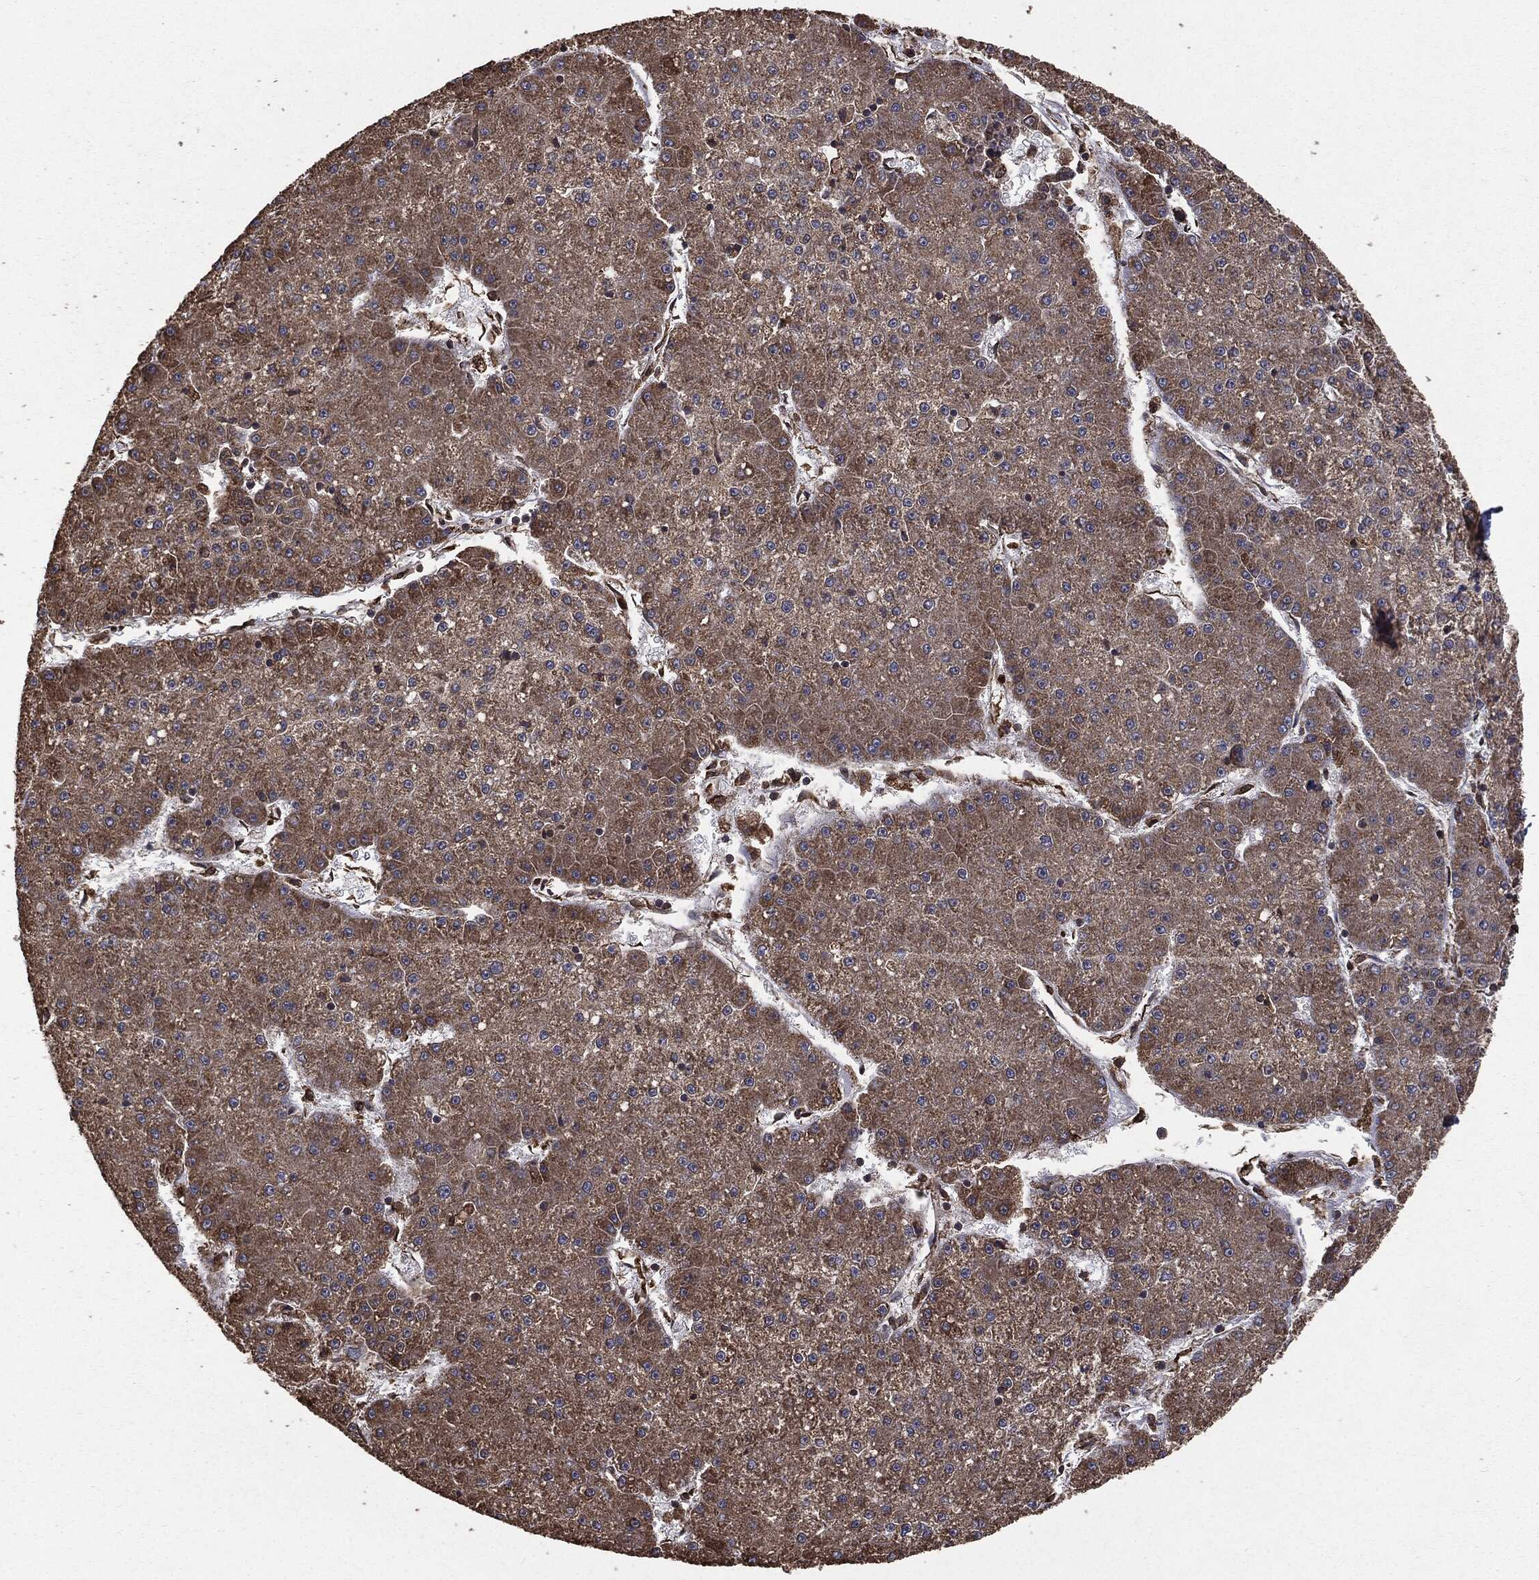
{"staining": {"intensity": "moderate", "quantity": "25%-75%", "location": "cytoplasmic/membranous"}, "tissue": "liver cancer", "cell_type": "Tumor cells", "image_type": "cancer", "snomed": [{"axis": "morphology", "description": "Carcinoma, Hepatocellular, NOS"}, {"axis": "topography", "description": "Liver"}], "caption": "DAB (3,3'-diaminobenzidine) immunohistochemical staining of liver cancer (hepatocellular carcinoma) displays moderate cytoplasmic/membranous protein expression in about 25%-75% of tumor cells.", "gene": "MTOR", "patient": {"sex": "male", "age": 73}}